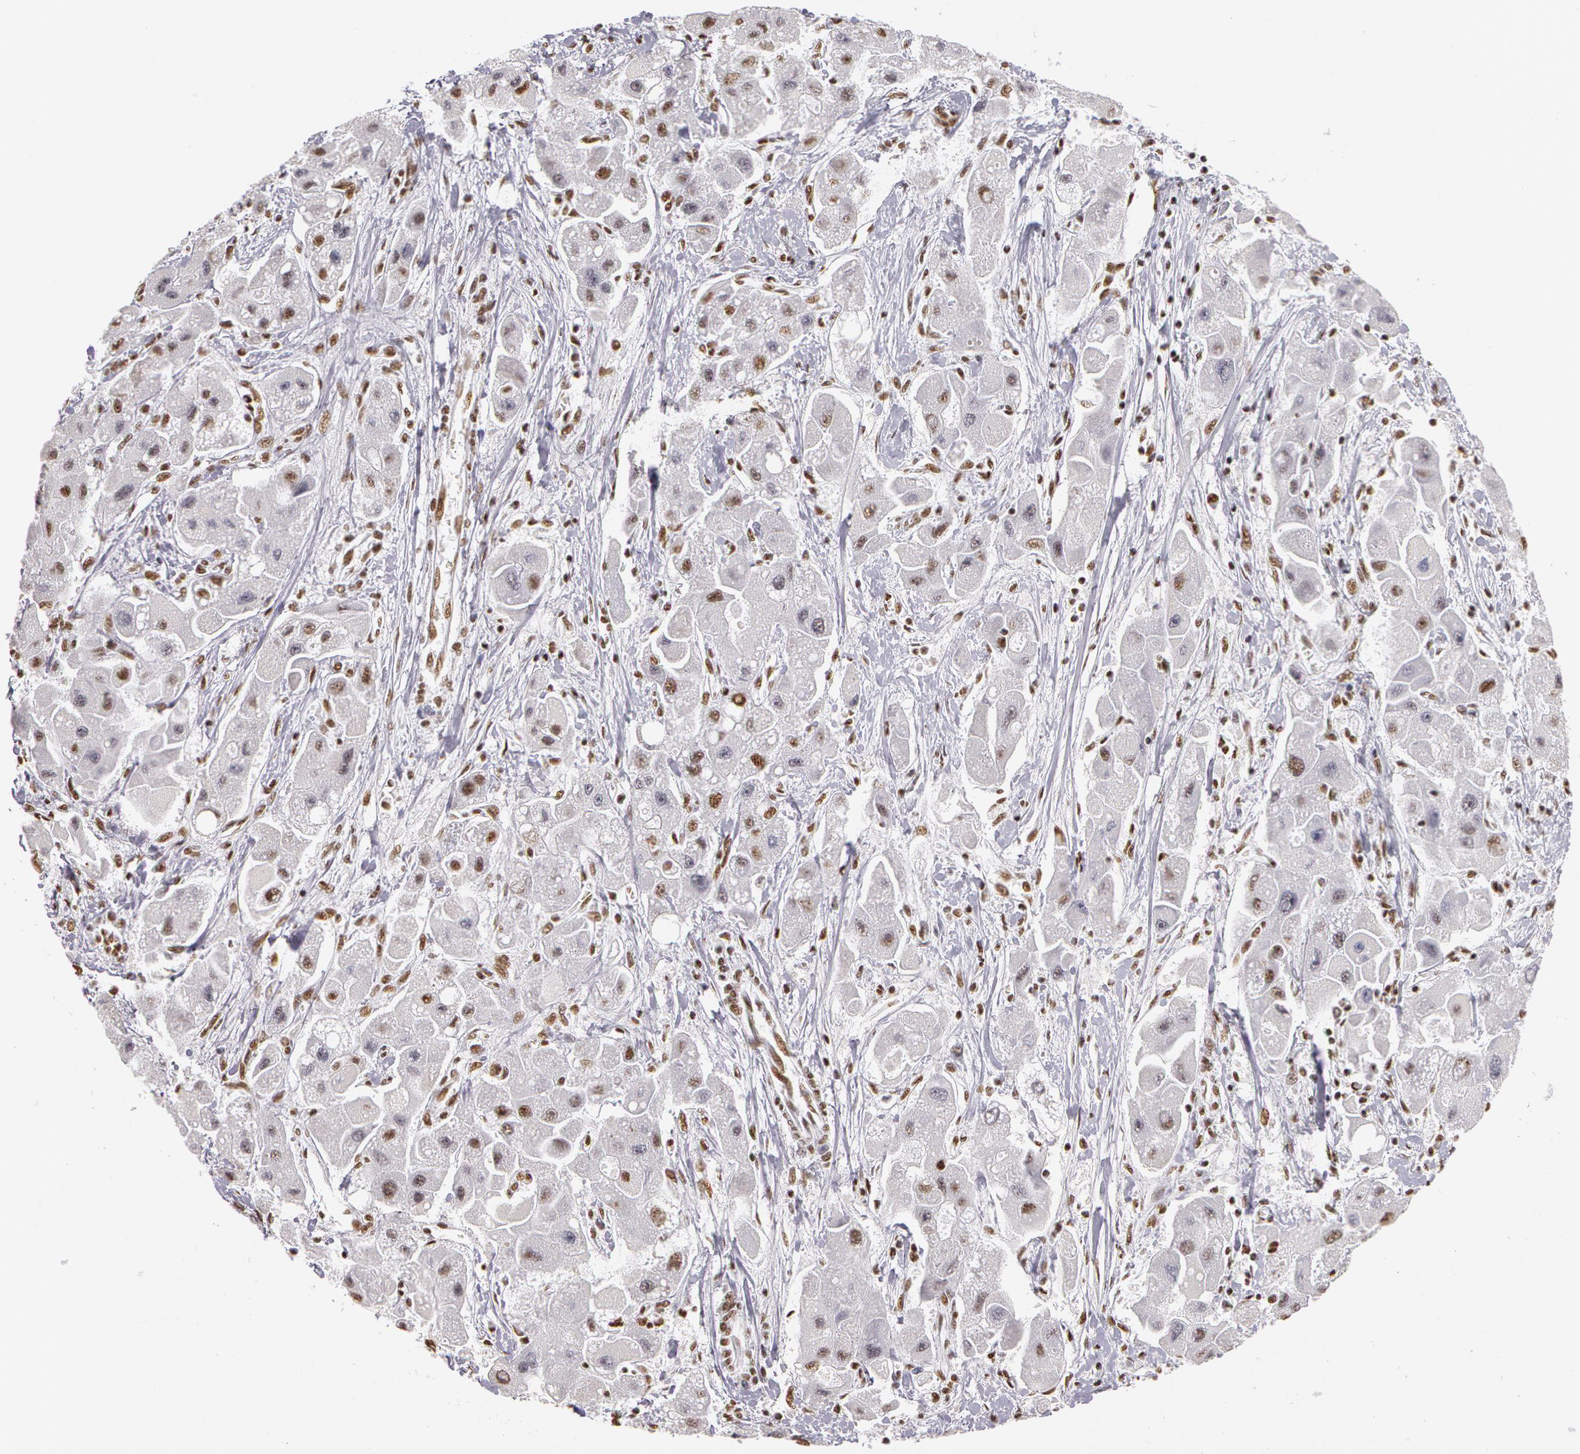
{"staining": {"intensity": "weak", "quantity": "<25%", "location": "nuclear"}, "tissue": "liver cancer", "cell_type": "Tumor cells", "image_type": "cancer", "snomed": [{"axis": "morphology", "description": "Carcinoma, Hepatocellular, NOS"}, {"axis": "topography", "description": "Liver"}], "caption": "A micrograph of human liver cancer (hepatocellular carcinoma) is negative for staining in tumor cells.", "gene": "PNN", "patient": {"sex": "male", "age": 24}}